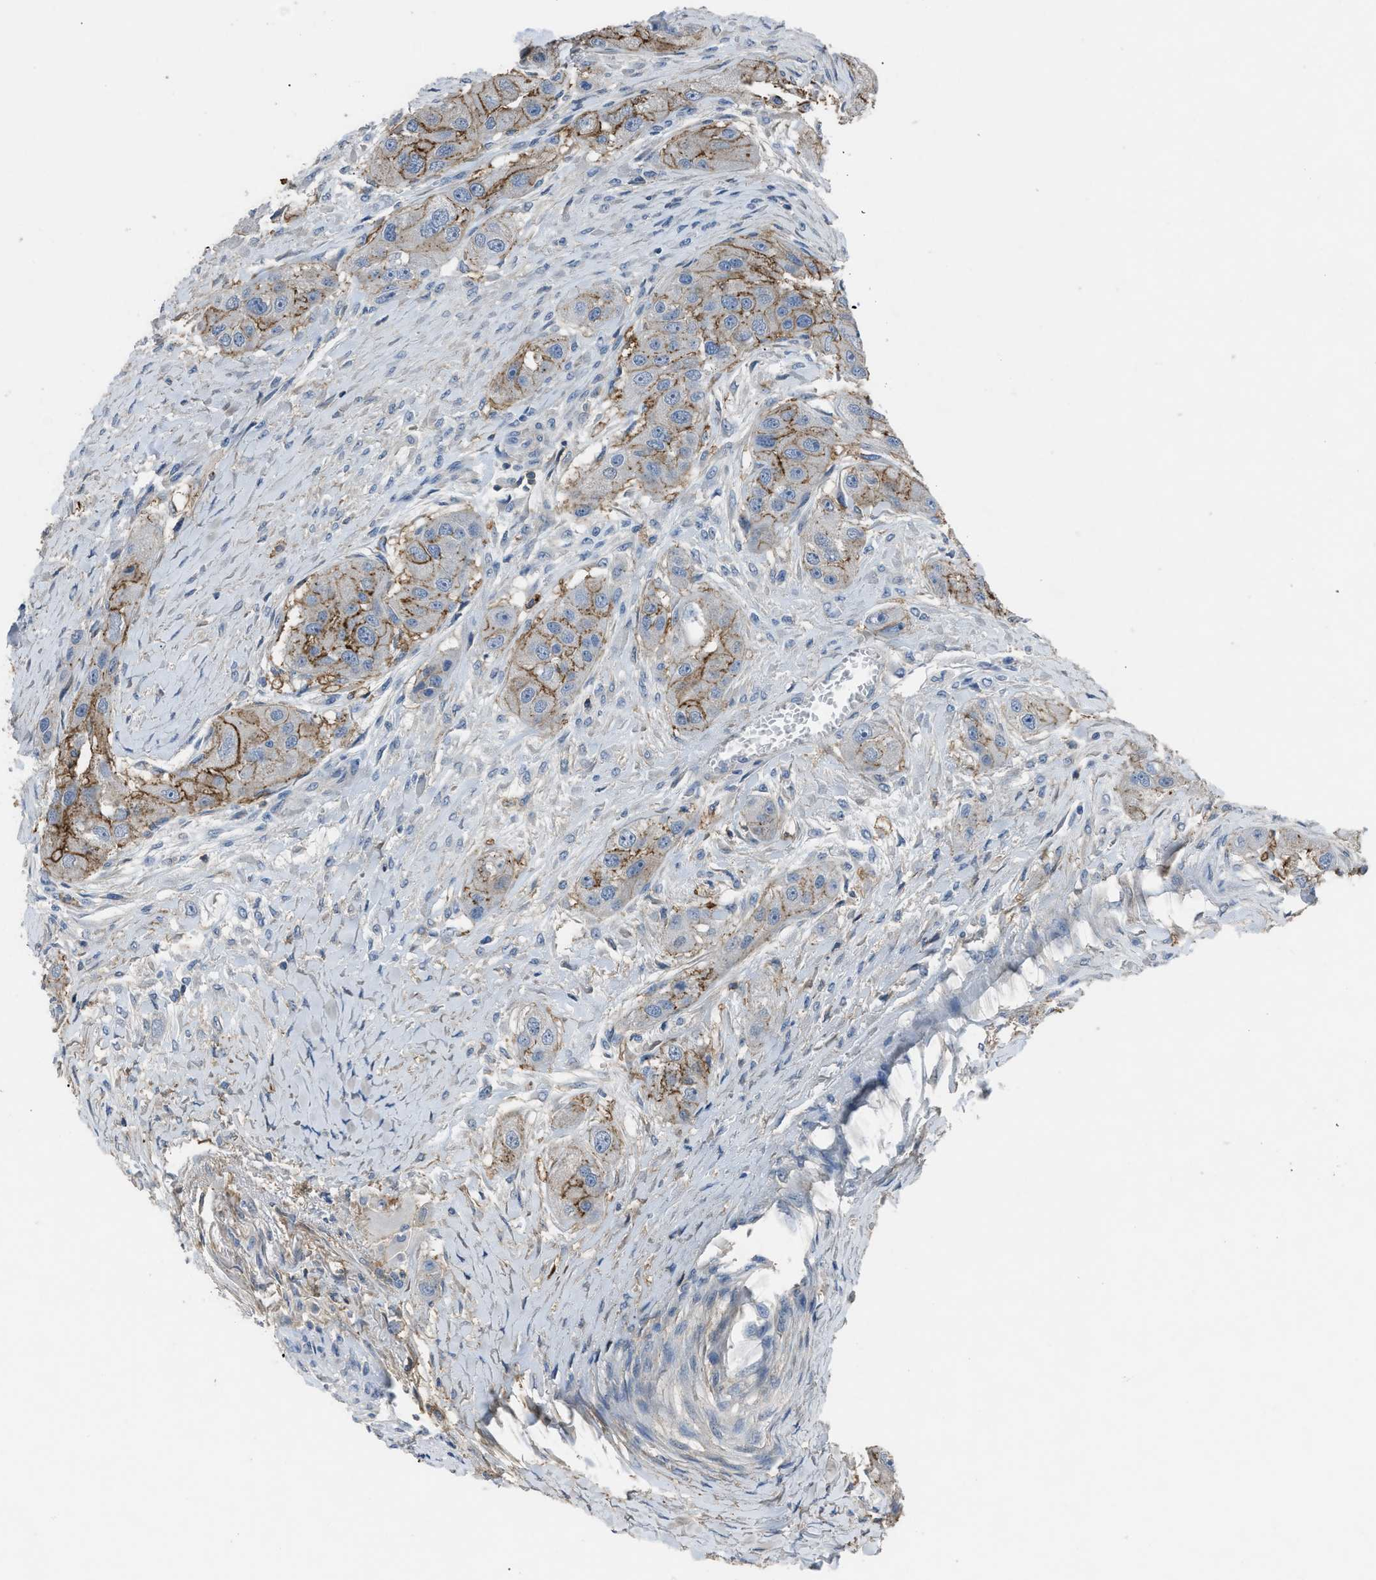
{"staining": {"intensity": "moderate", "quantity": ">75%", "location": "cytoplasmic/membranous"}, "tissue": "head and neck cancer", "cell_type": "Tumor cells", "image_type": "cancer", "snomed": [{"axis": "morphology", "description": "Normal tissue, NOS"}, {"axis": "morphology", "description": "Squamous cell carcinoma, NOS"}, {"axis": "topography", "description": "Skeletal muscle"}, {"axis": "topography", "description": "Head-Neck"}], "caption": "Human head and neck cancer stained with a protein marker demonstrates moderate staining in tumor cells.", "gene": "OR51E1", "patient": {"sex": "male", "age": 51}}